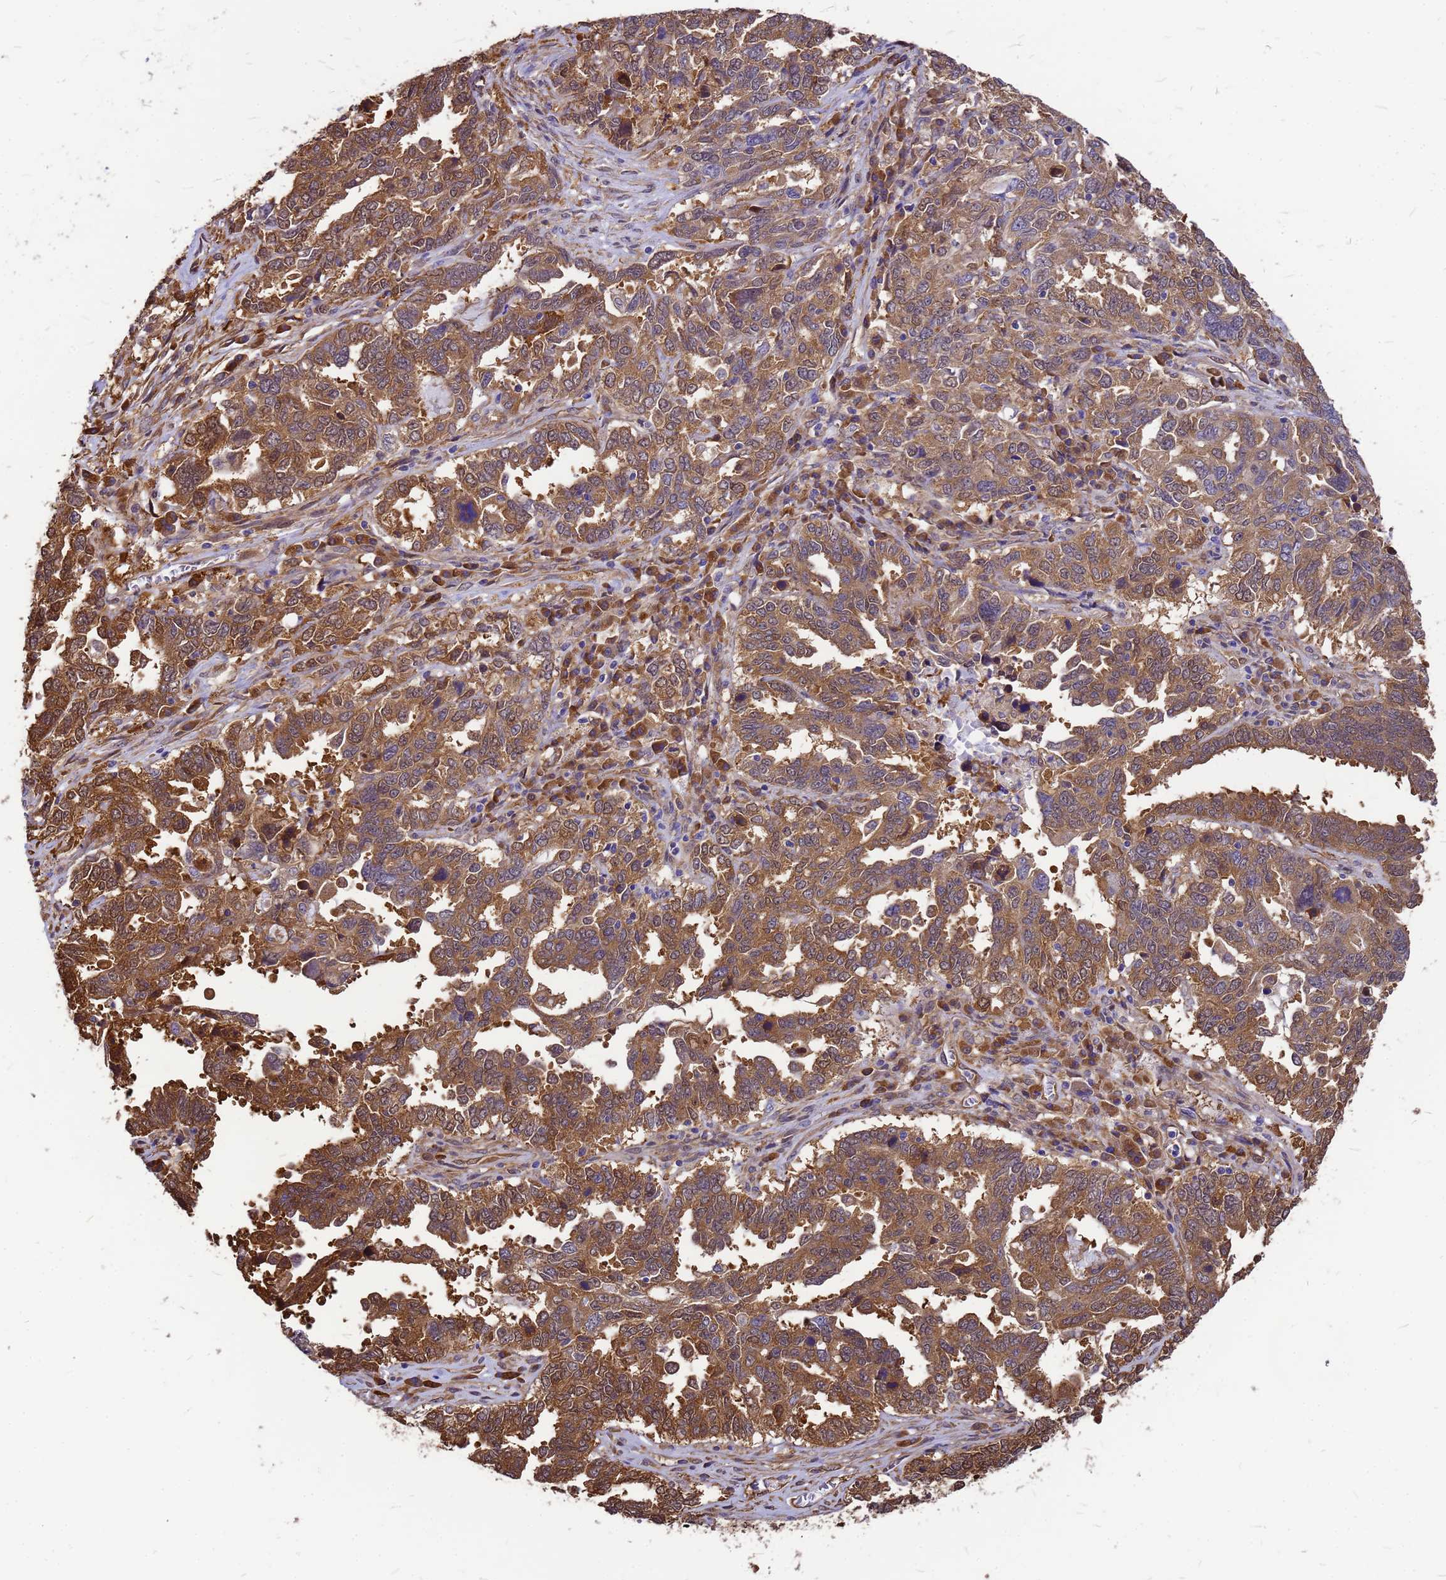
{"staining": {"intensity": "moderate", "quantity": ">75%", "location": "cytoplasmic/membranous"}, "tissue": "ovarian cancer", "cell_type": "Tumor cells", "image_type": "cancer", "snomed": [{"axis": "morphology", "description": "Carcinoma, endometroid"}, {"axis": "topography", "description": "Ovary"}], "caption": "High-magnification brightfield microscopy of ovarian cancer stained with DAB (3,3'-diaminobenzidine) (brown) and counterstained with hematoxylin (blue). tumor cells exhibit moderate cytoplasmic/membranous positivity is appreciated in about>75% of cells.", "gene": "GID4", "patient": {"sex": "female", "age": 62}}